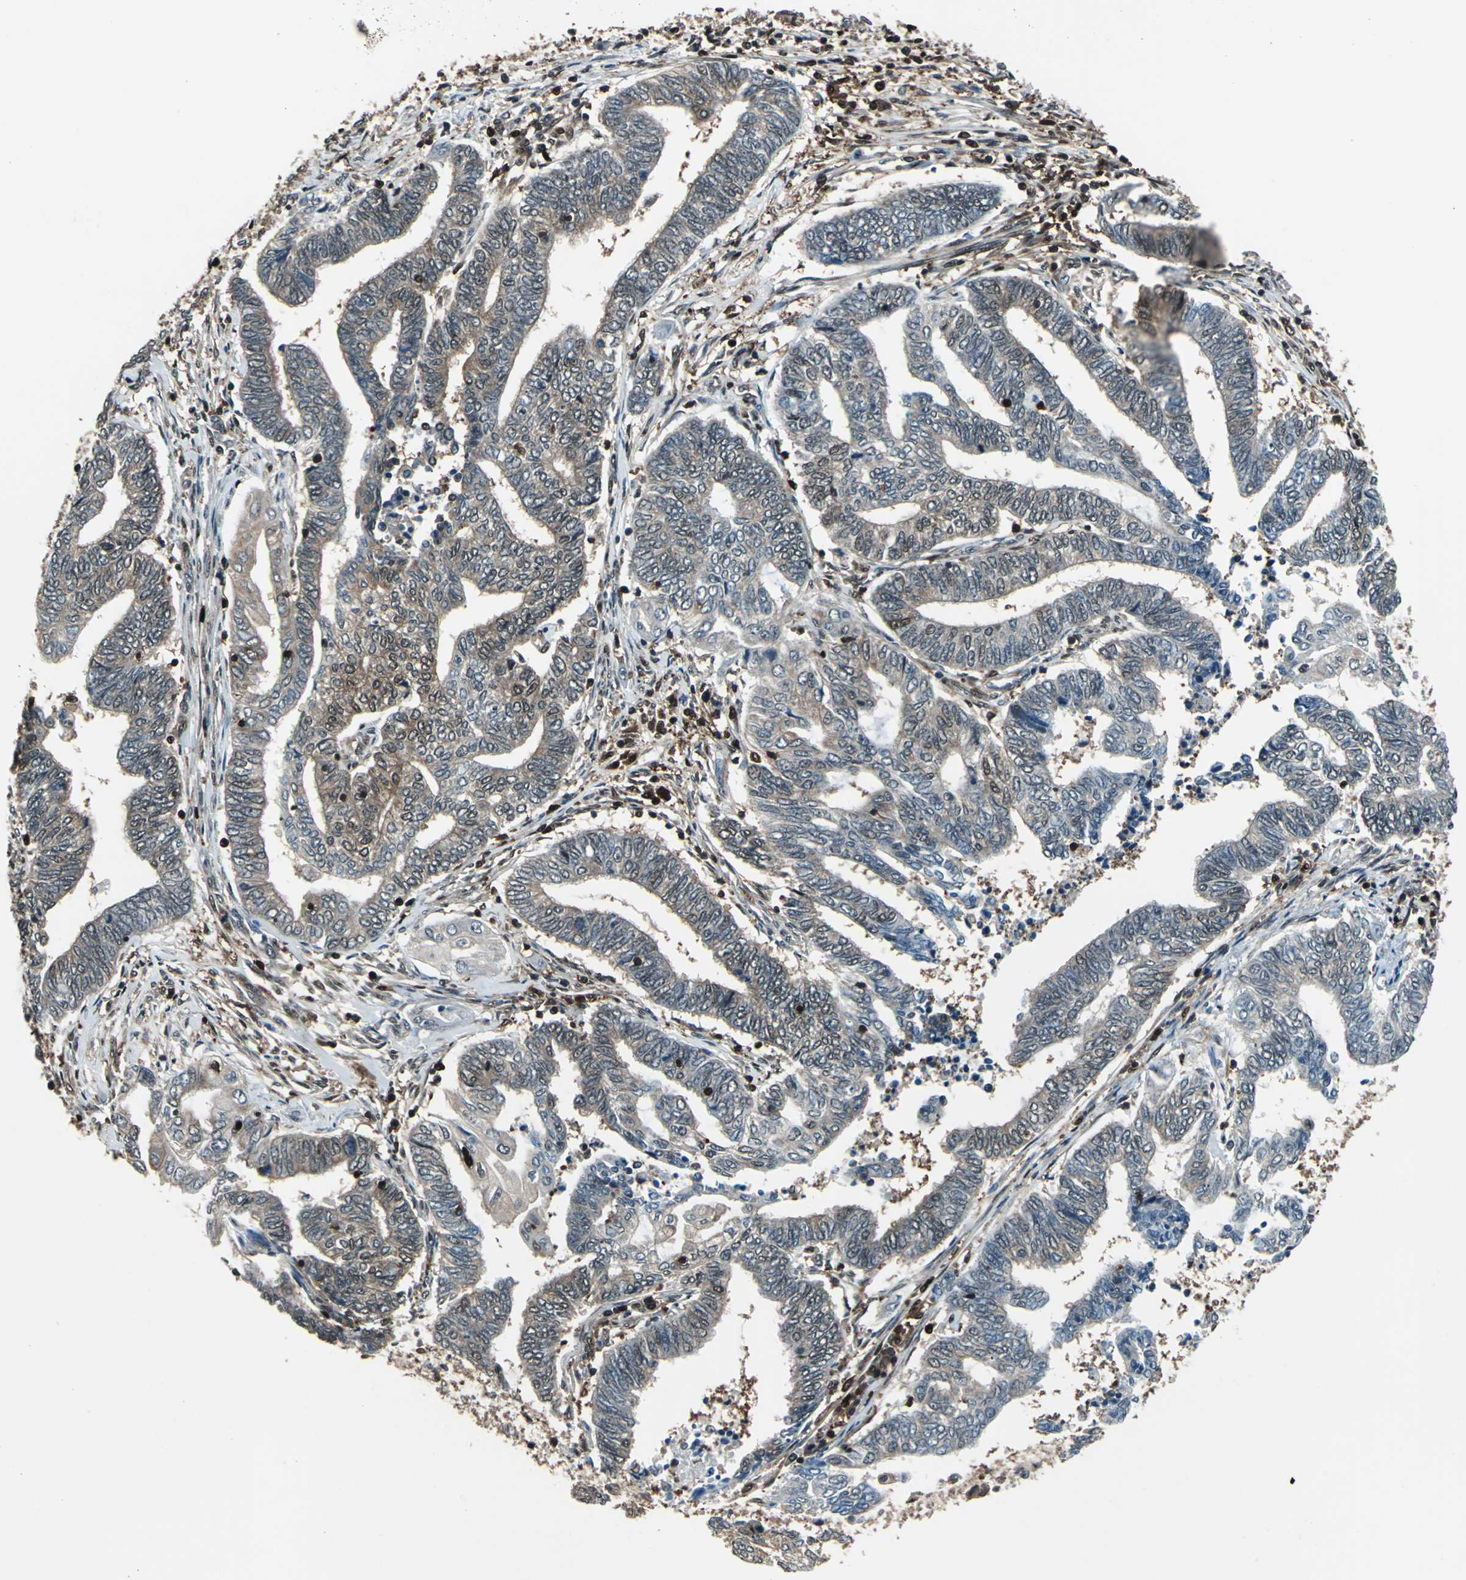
{"staining": {"intensity": "weak", "quantity": "25%-75%", "location": "cytoplasmic/membranous"}, "tissue": "endometrial cancer", "cell_type": "Tumor cells", "image_type": "cancer", "snomed": [{"axis": "morphology", "description": "Adenocarcinoma, NOS"}, {"axis": "topography", "description": "Uterus"}, {"axis": "topography", "description": "Endometrium"}], "caption": "An image showing weak cytoplasmic/membranous positivity in about 25%-75% of tumor cells in endometrial cancer, as visualized by brown immunohistochemical staining.", "gene": "PSME1", "patient": {"sex": "female", "age": 70}}